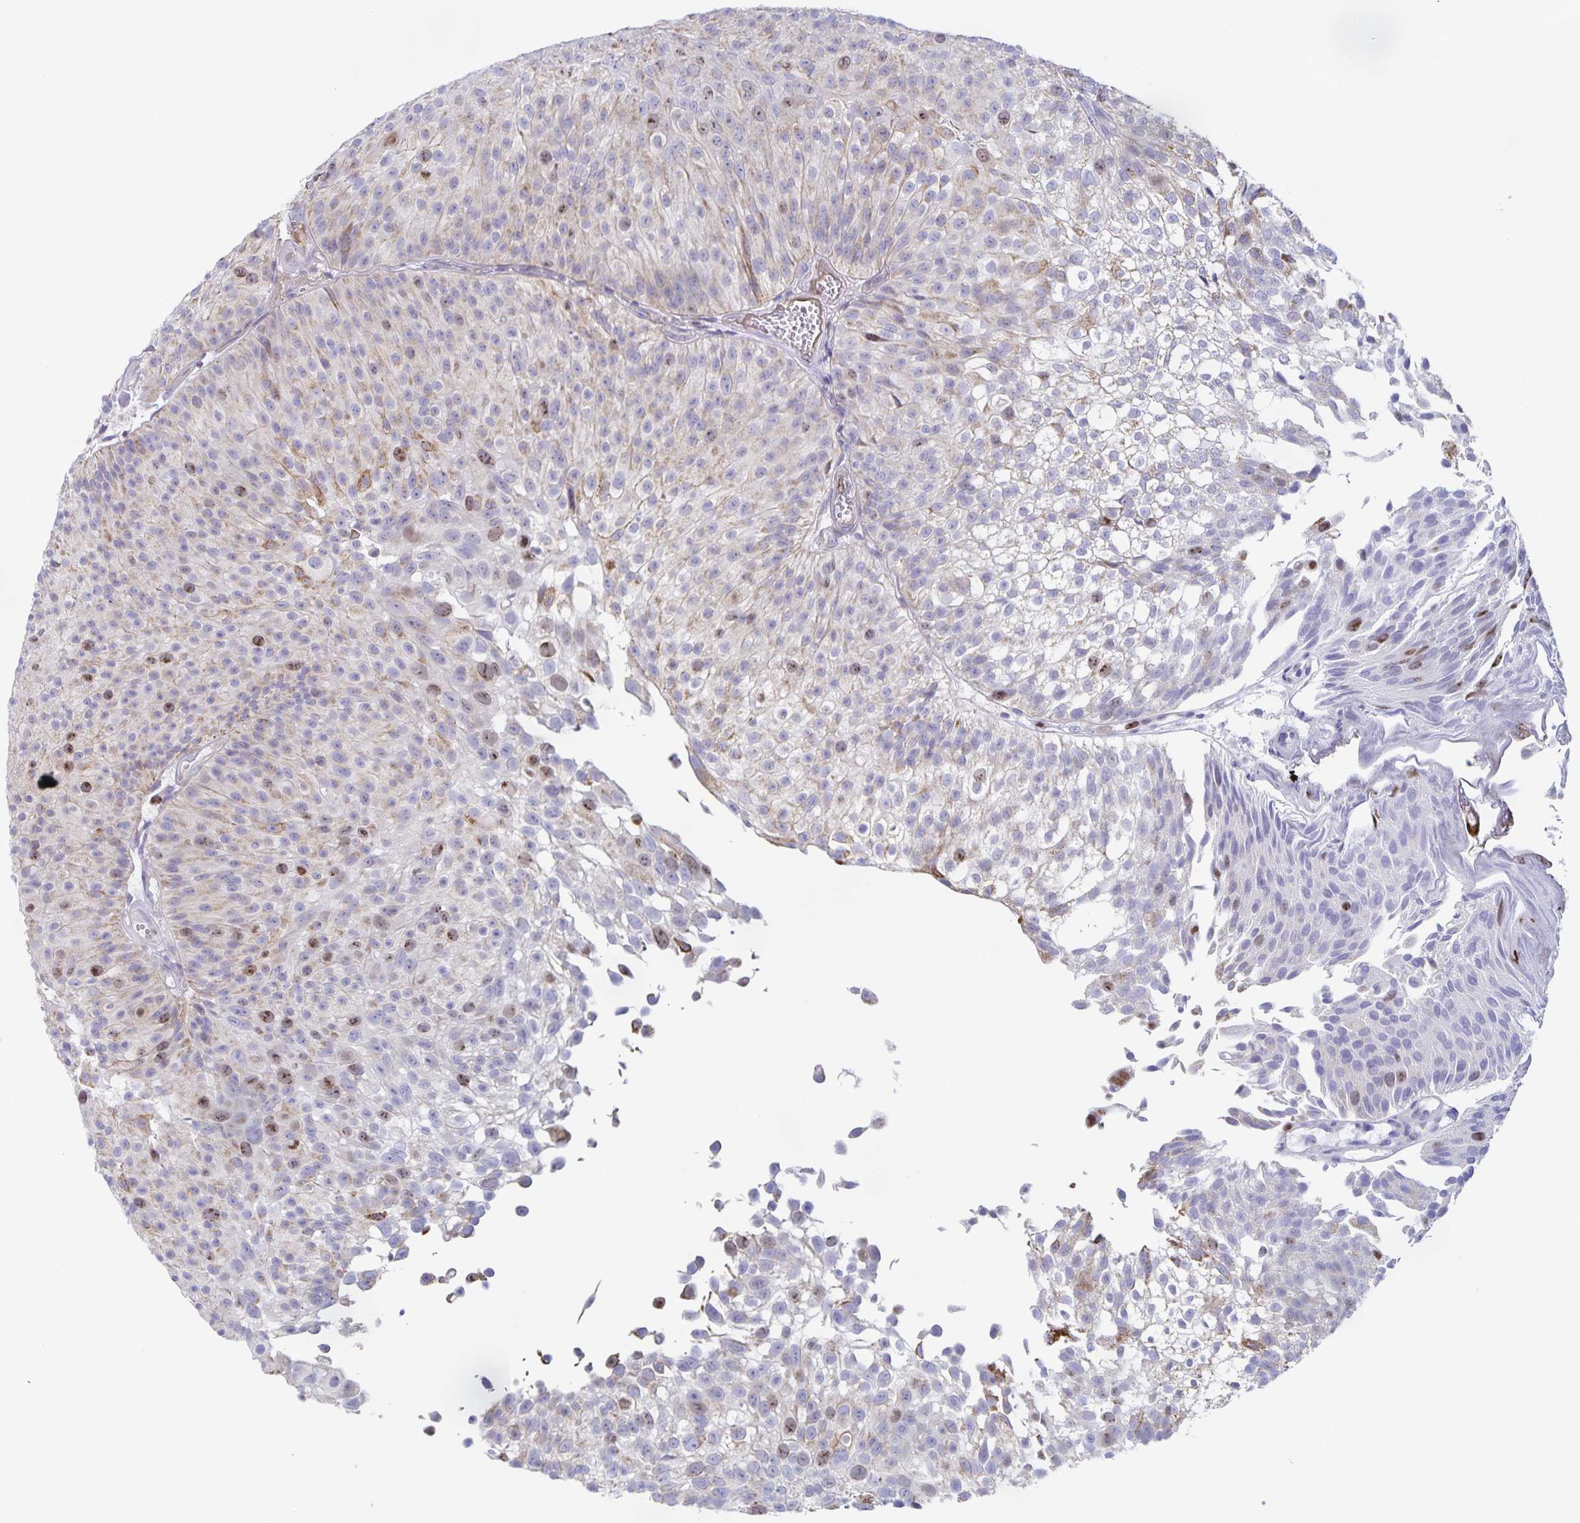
{"staining": {"intensity": "moderate", "quantity": "<25%", "location": "nuclear"}, "tissue": "urothelial cancer", "cell_type": "Tumor cells", "image_type": "cancer", "snomed": [{"axis": "morphology", "description": "Urothelial carcinoma, Low grade"}, {"axis": "topography", "description": "Urinary bladder"}], "caption": "Human urothelial cancer stained with a protein marker displays moderate staining in tumor cells.", "gene": "CENPH", "patient": {"sex": "male", "age": 70}}